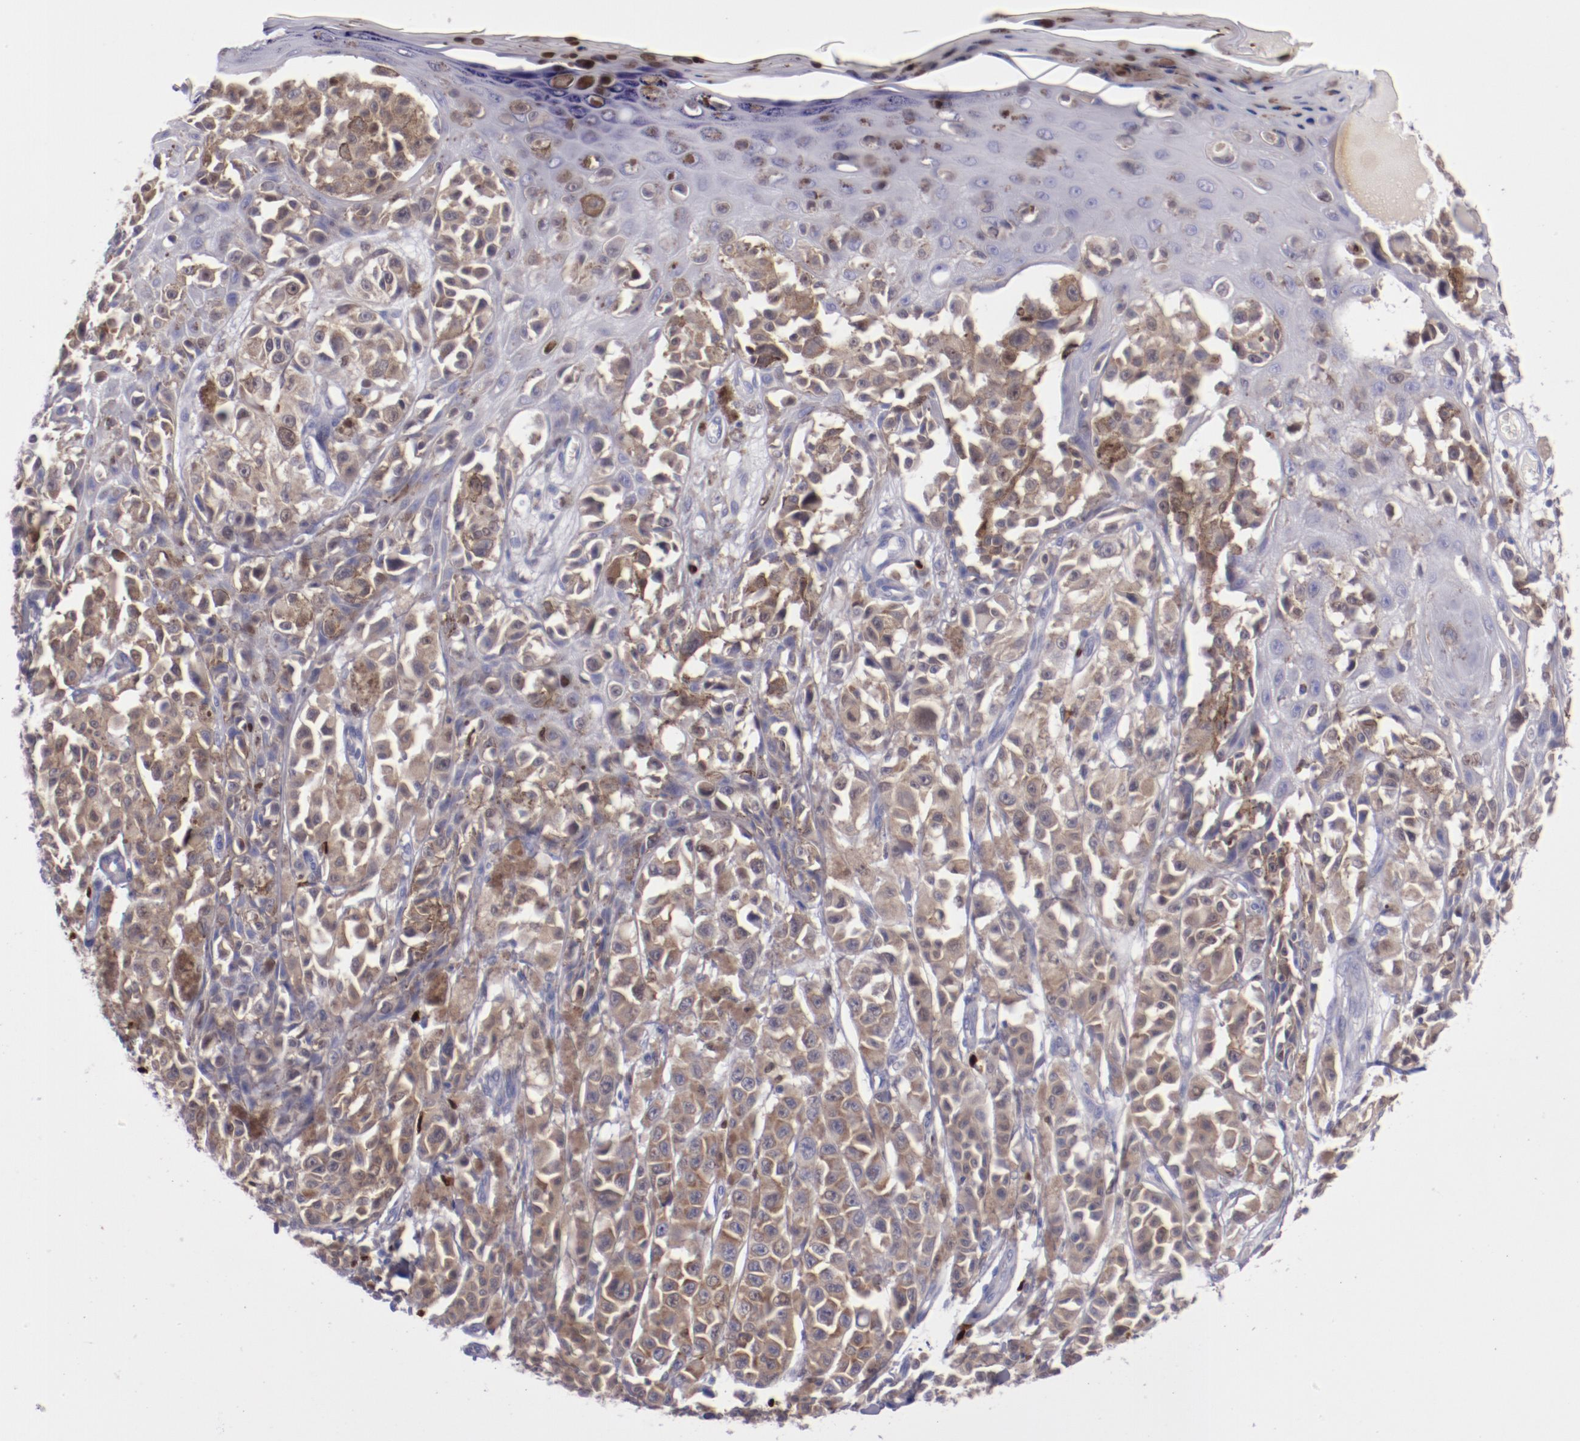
{"staining": {"intensity": "moderate", "quantity": "25%-75%", "location": "cytoplasmic/membranous"}, "tissue": "melanoma", "cell_type": "Tumor cells", "image_type": "cancer", "snomed": [{"axis": "morphology", "description": "Malignant melanoma, NOS"}, {"axis": "topography", "description": "Skin"}], "caption": "The histopathology image displays a brown stain indicating the presence of a protein in the cytoplasmic/membranous of tumor cells in malignant melanoma.", "gene": "IRF8", "patient": {"sex": "female", "age": 38}}